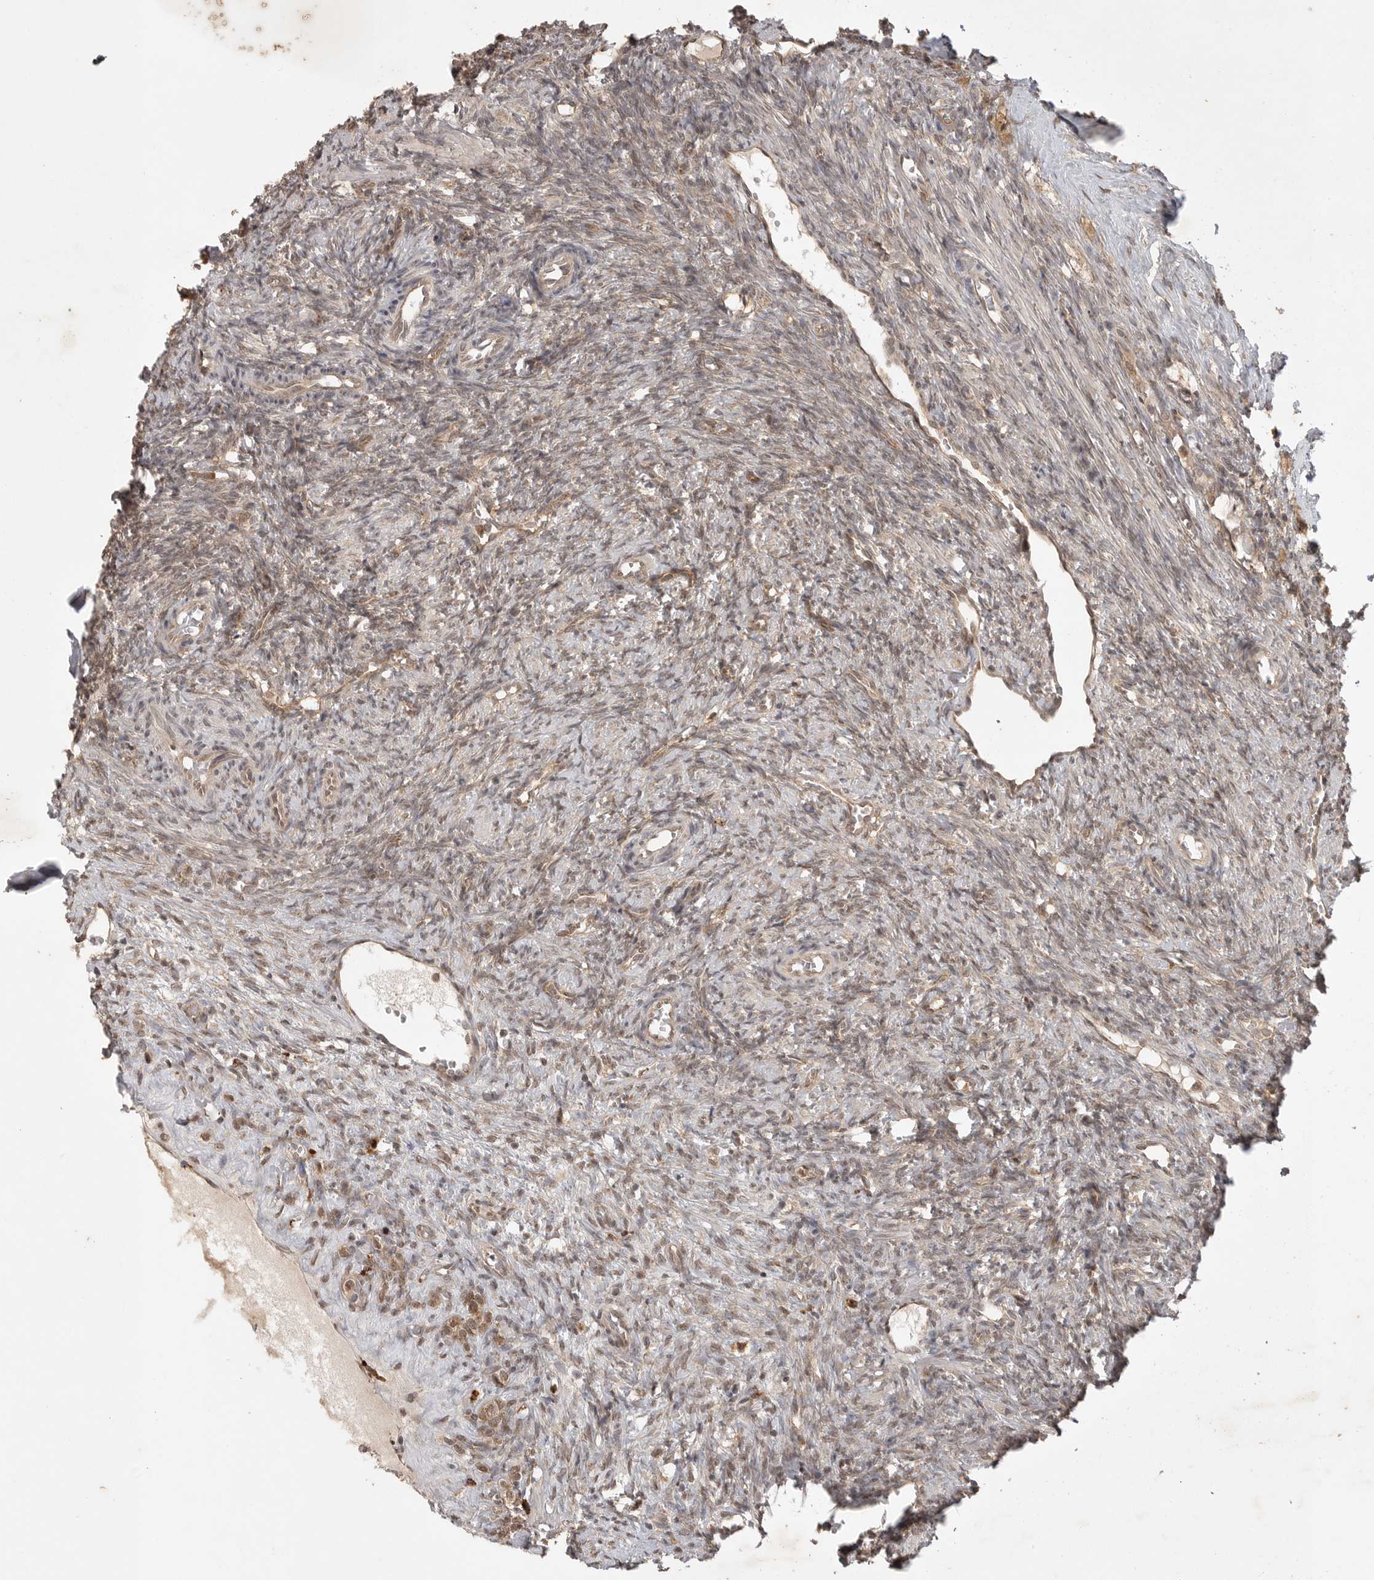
{"staining": {"intensity": "moderate", "quantity": ">75%", "location": "cytoplasmic/membranous"}, "tissue": "ovary", "cell_type": "Follicle cells", "image_type": "normal", "snomed": [{"axis": "morphology", "description": "Normal tissue, NOS"}, {"axis": "topography", "description": "Ovary"}], "caption": "A histopathology image of ovary stained for a protein exhibits moderate cytoplasmic/membranous brown staining in follicle cells.", "gene": "ZNF232", "patient": {"sex": "female", "age": 41}}